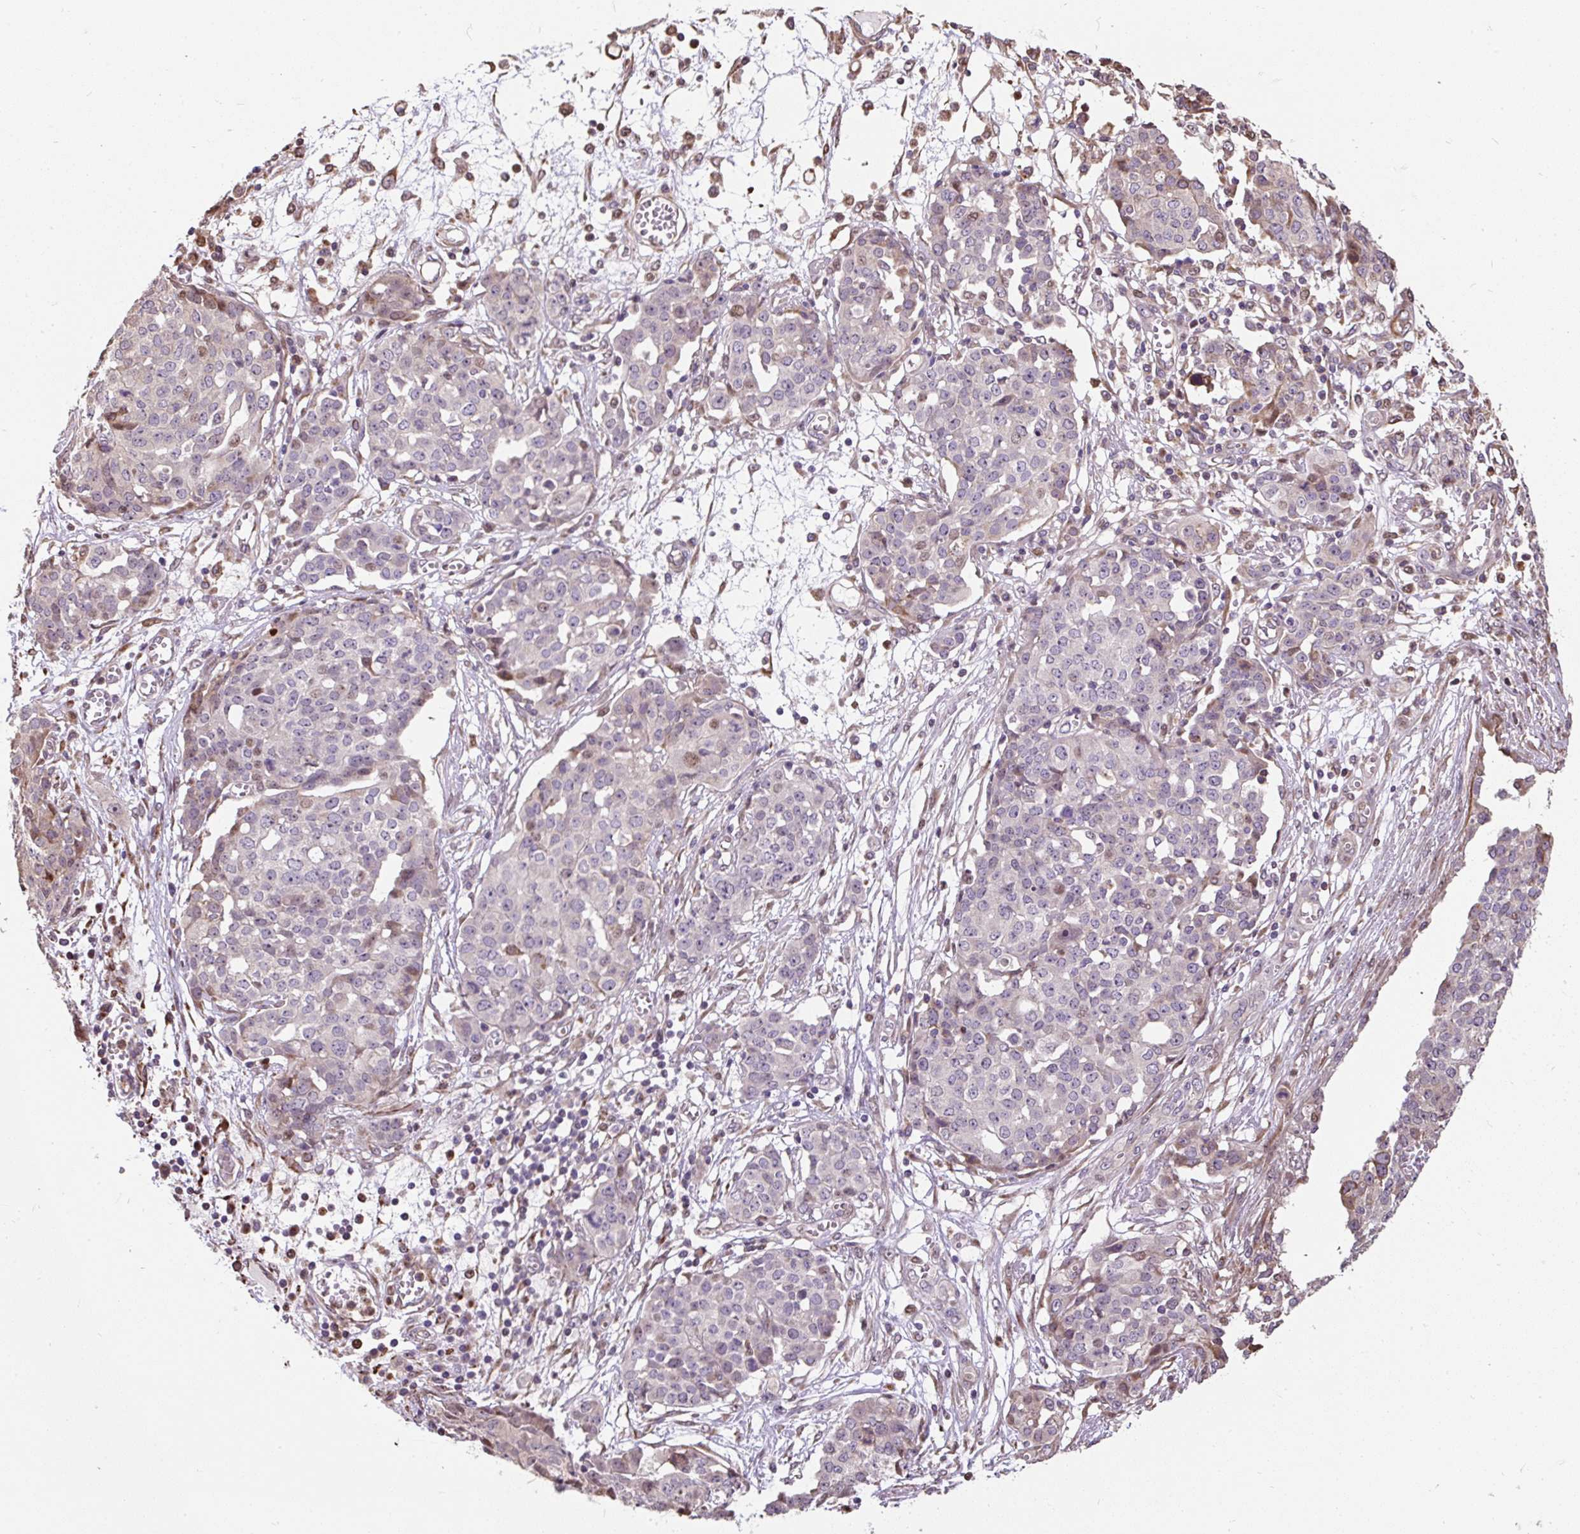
{"staining": {"intensity": "weak", "quantity": "<25%", "location": "nuclear"}, "tissue": "ovarian cancer", "cell_type": "Tumor cells", "image_type": "cancer", "snomed": [{"axis": "morphology", "description": "Cystadenocarcinoma, serous, NOS"}, {"axis": "topography", "description": "Soft tissue"}, {"axis": "topography", "description": "Ovary"}], "caption": "Immunohistochemistry of serous cystadenocarcinoma (ovarian) displays no expression in tumor cells. (DAB IHC visualized using brightfield microscopy, high magnification).", "gene": "PUS7L", "patient": {"sex": "female", "age": 57}}